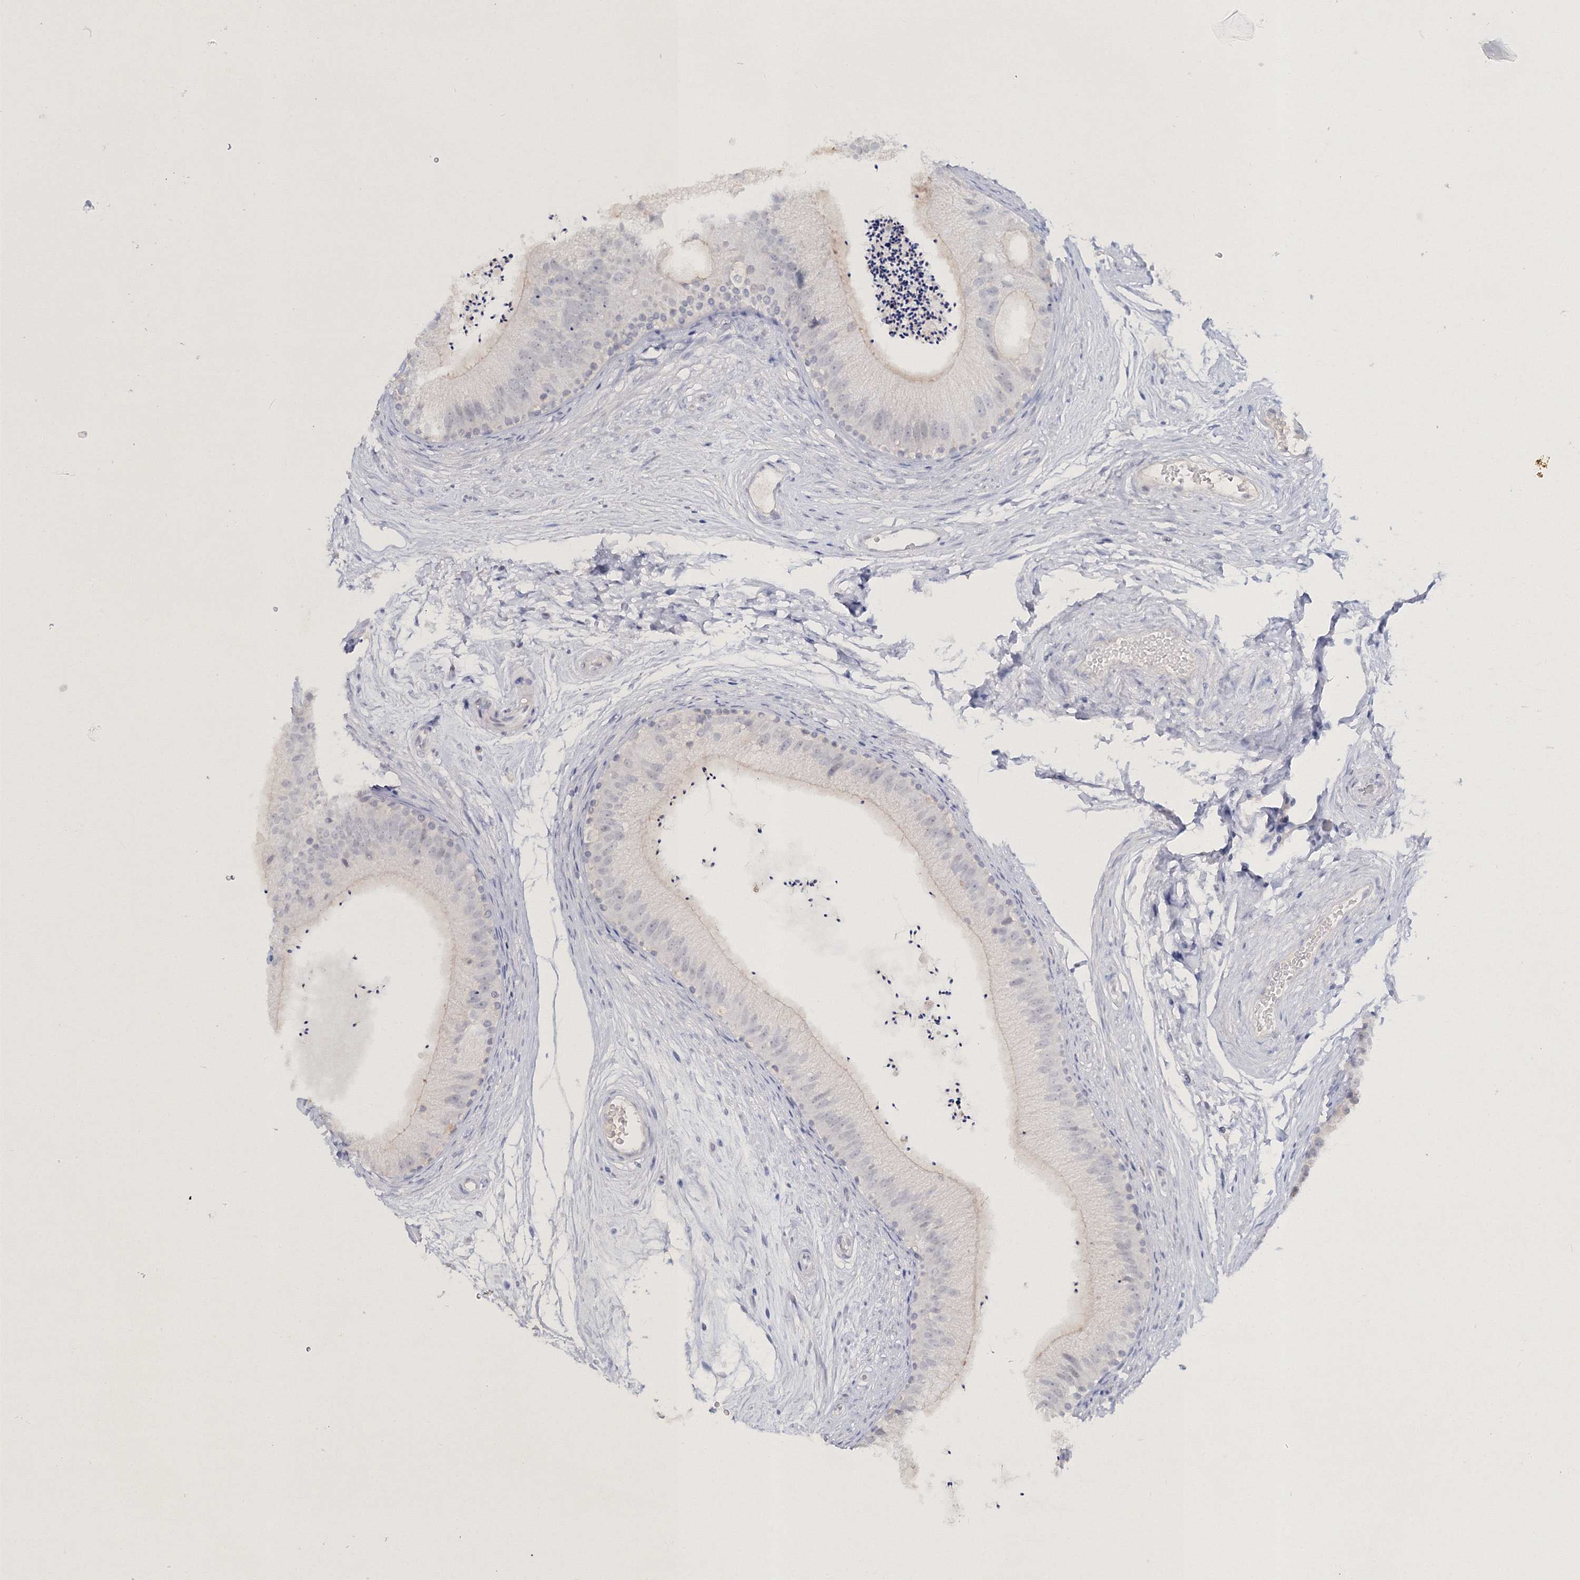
{"staining": {"intensity": "negative", "quantity": "none", "location": "none"}, "tissue": "epididymis", "cell_type": "Glandular cells", "image_type": "normal", "snomed": [{"axis": "morphology", "description": "Normal tissue, NOS"}, {"axis": "topography", "description": "Epididymis"}], "caption": "Immunohistochemistry (IHC) photomicrograph of unremarkable epididymis: epididymis stained with DAB (3,3'-diaminobenzidine) shows no significant protein expression in glandular cells.", "gene": "NEU4", "patient": {"sex": "male", "age": 56}}